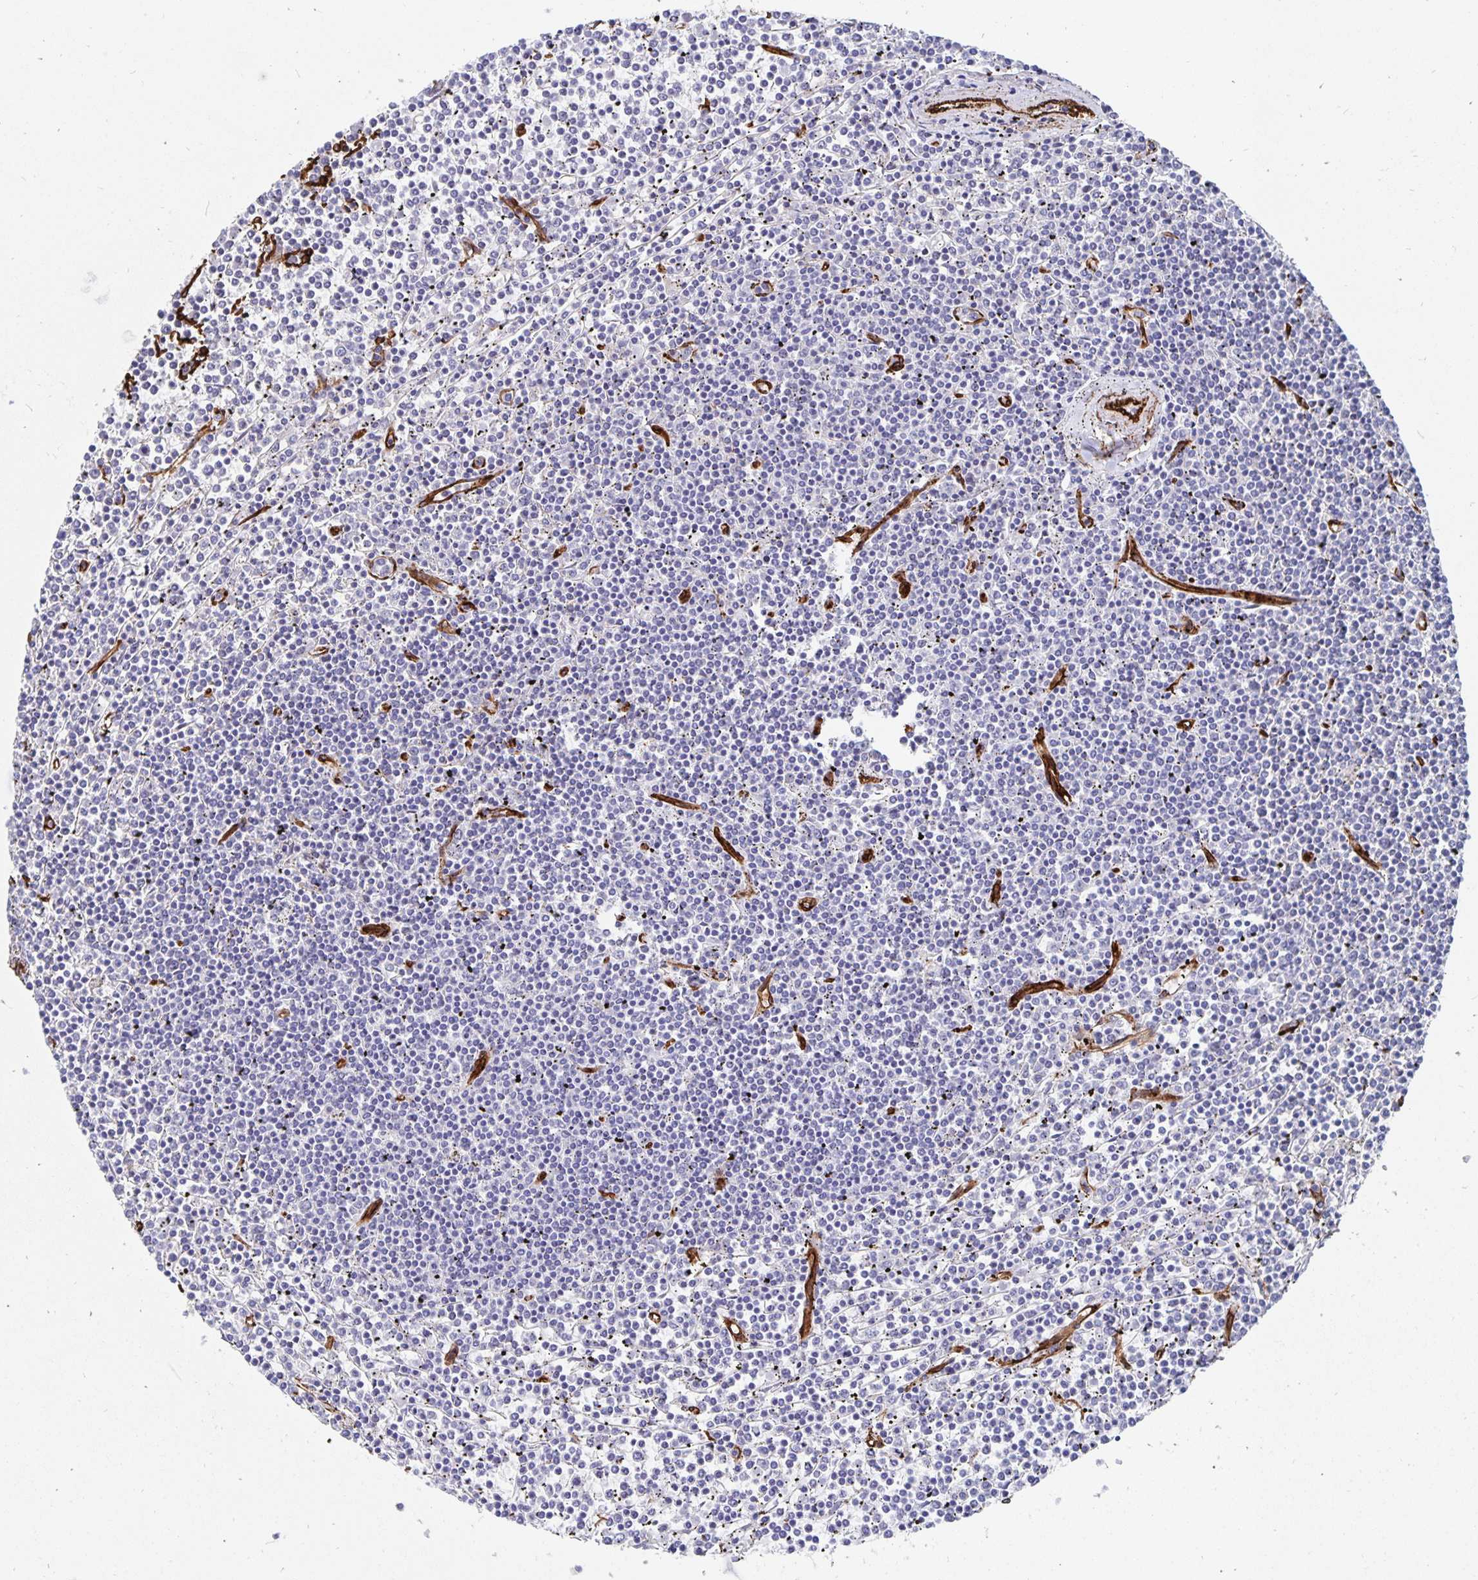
{"staining": {"intensity": "negative", "quantity": "none", "location": "none"}, "tissue": "lymphoma", "cell_type": "Tumor cells", "image_type": "cancer", "snomed": [{"axis": "morphology", "description": "Malignant lymphoma, non-Hodgkin's type, Low grade"}, {"axis": "topography", "description": "Spleen"}], "caption": "The image demonstrates no staining of tumor cells in lymphoma.", "gene": "DCHS2", "patient": {"sex": "female", "age": 19}}